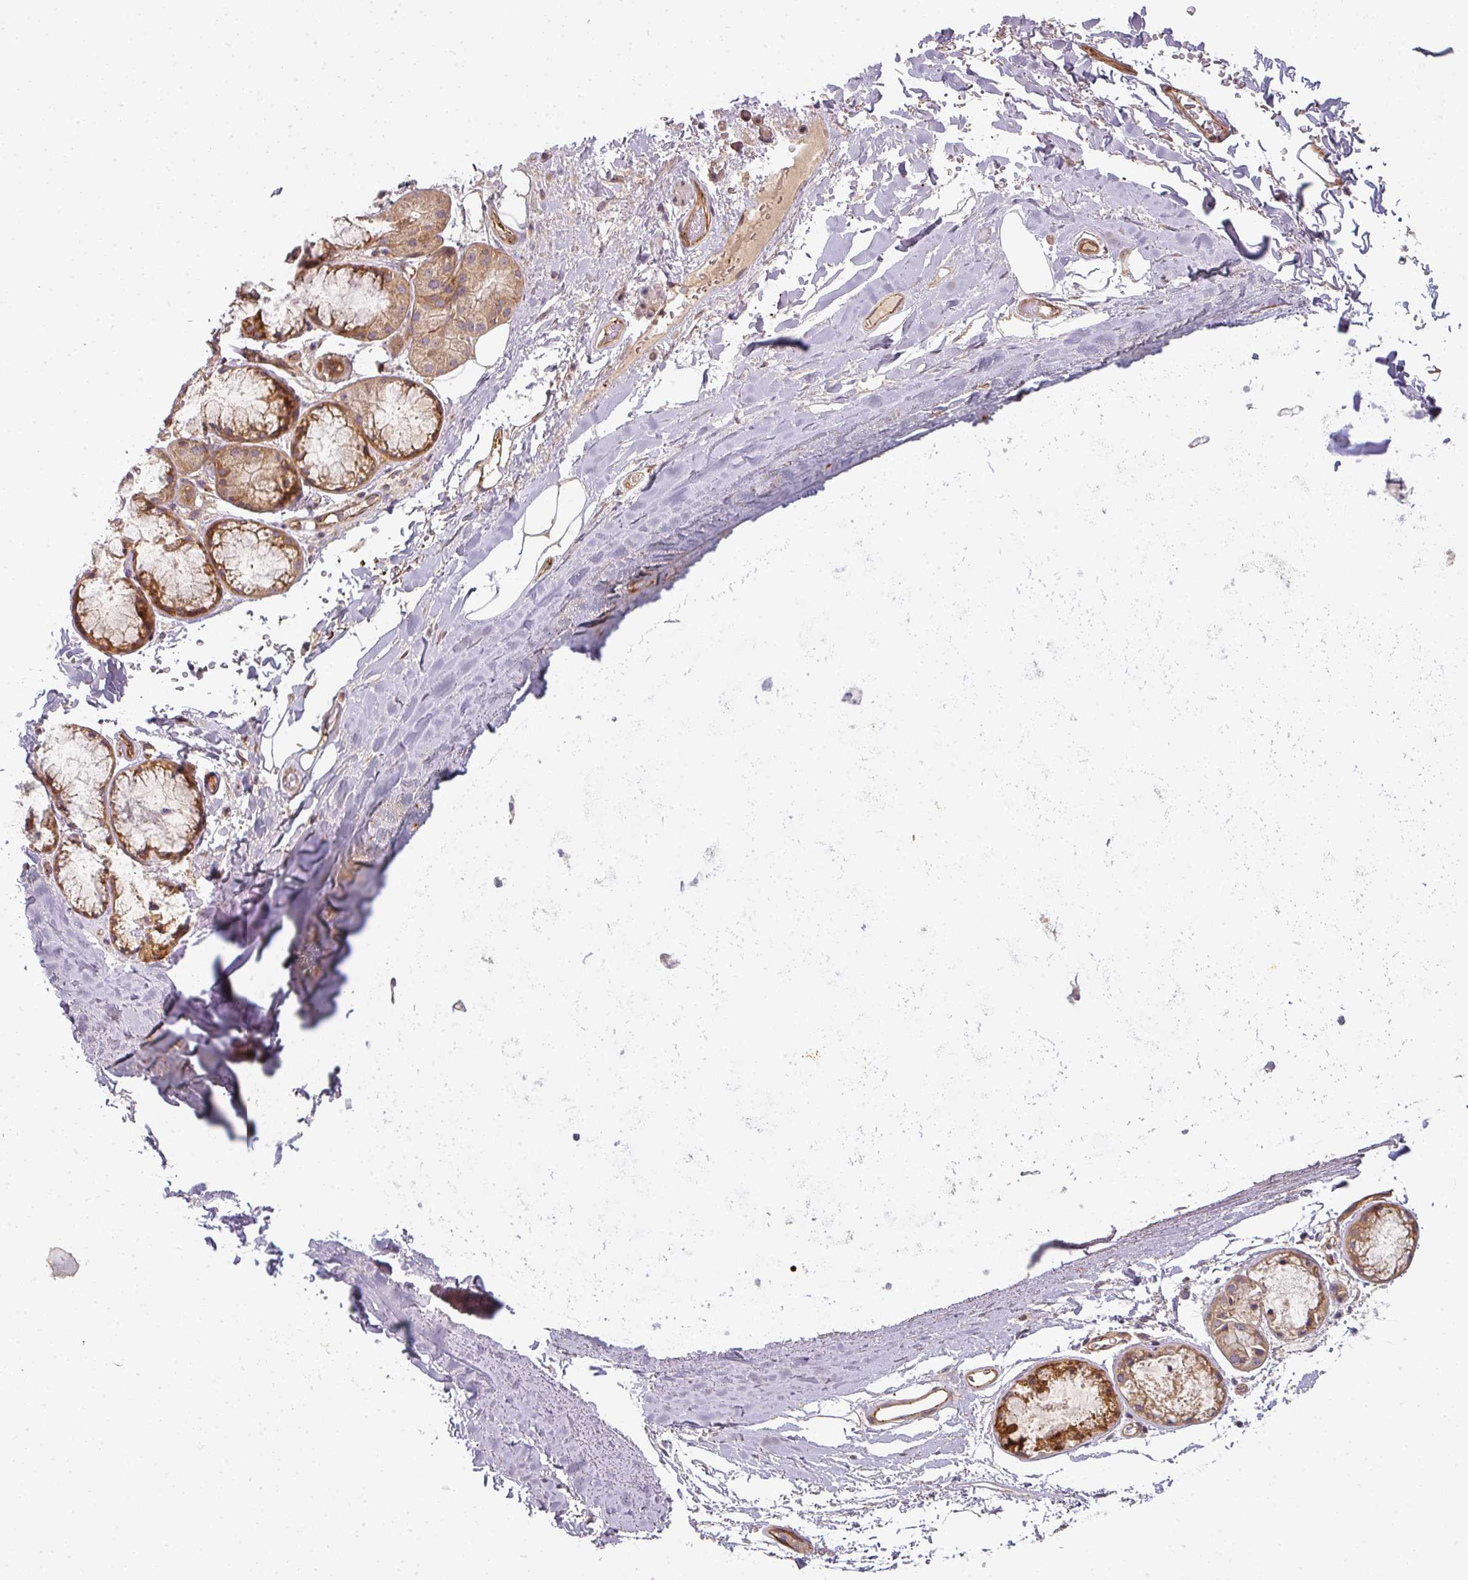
{"staining": {"intensity": "negative", "quantity": "none", "location": "none"}, "tissue": "adipose tissue", "cell_type": "Adipocytes", "image_type": "normal", "snomed": [{"axis": "morphology", "description": "Normal tissue, NOS"}, {"axis": "topography", "description": "Cartilage tissue"}], "caption": "A micrograph of human adipose tissue is negative for staining in adipocytes. (DAB (3,3'-diaminobenzidine) immunohistochemistry visualized using brightfield microscopy, high magnification).", "gene": "CNOT1", "patient": {"sex": "male", "age": 73}}